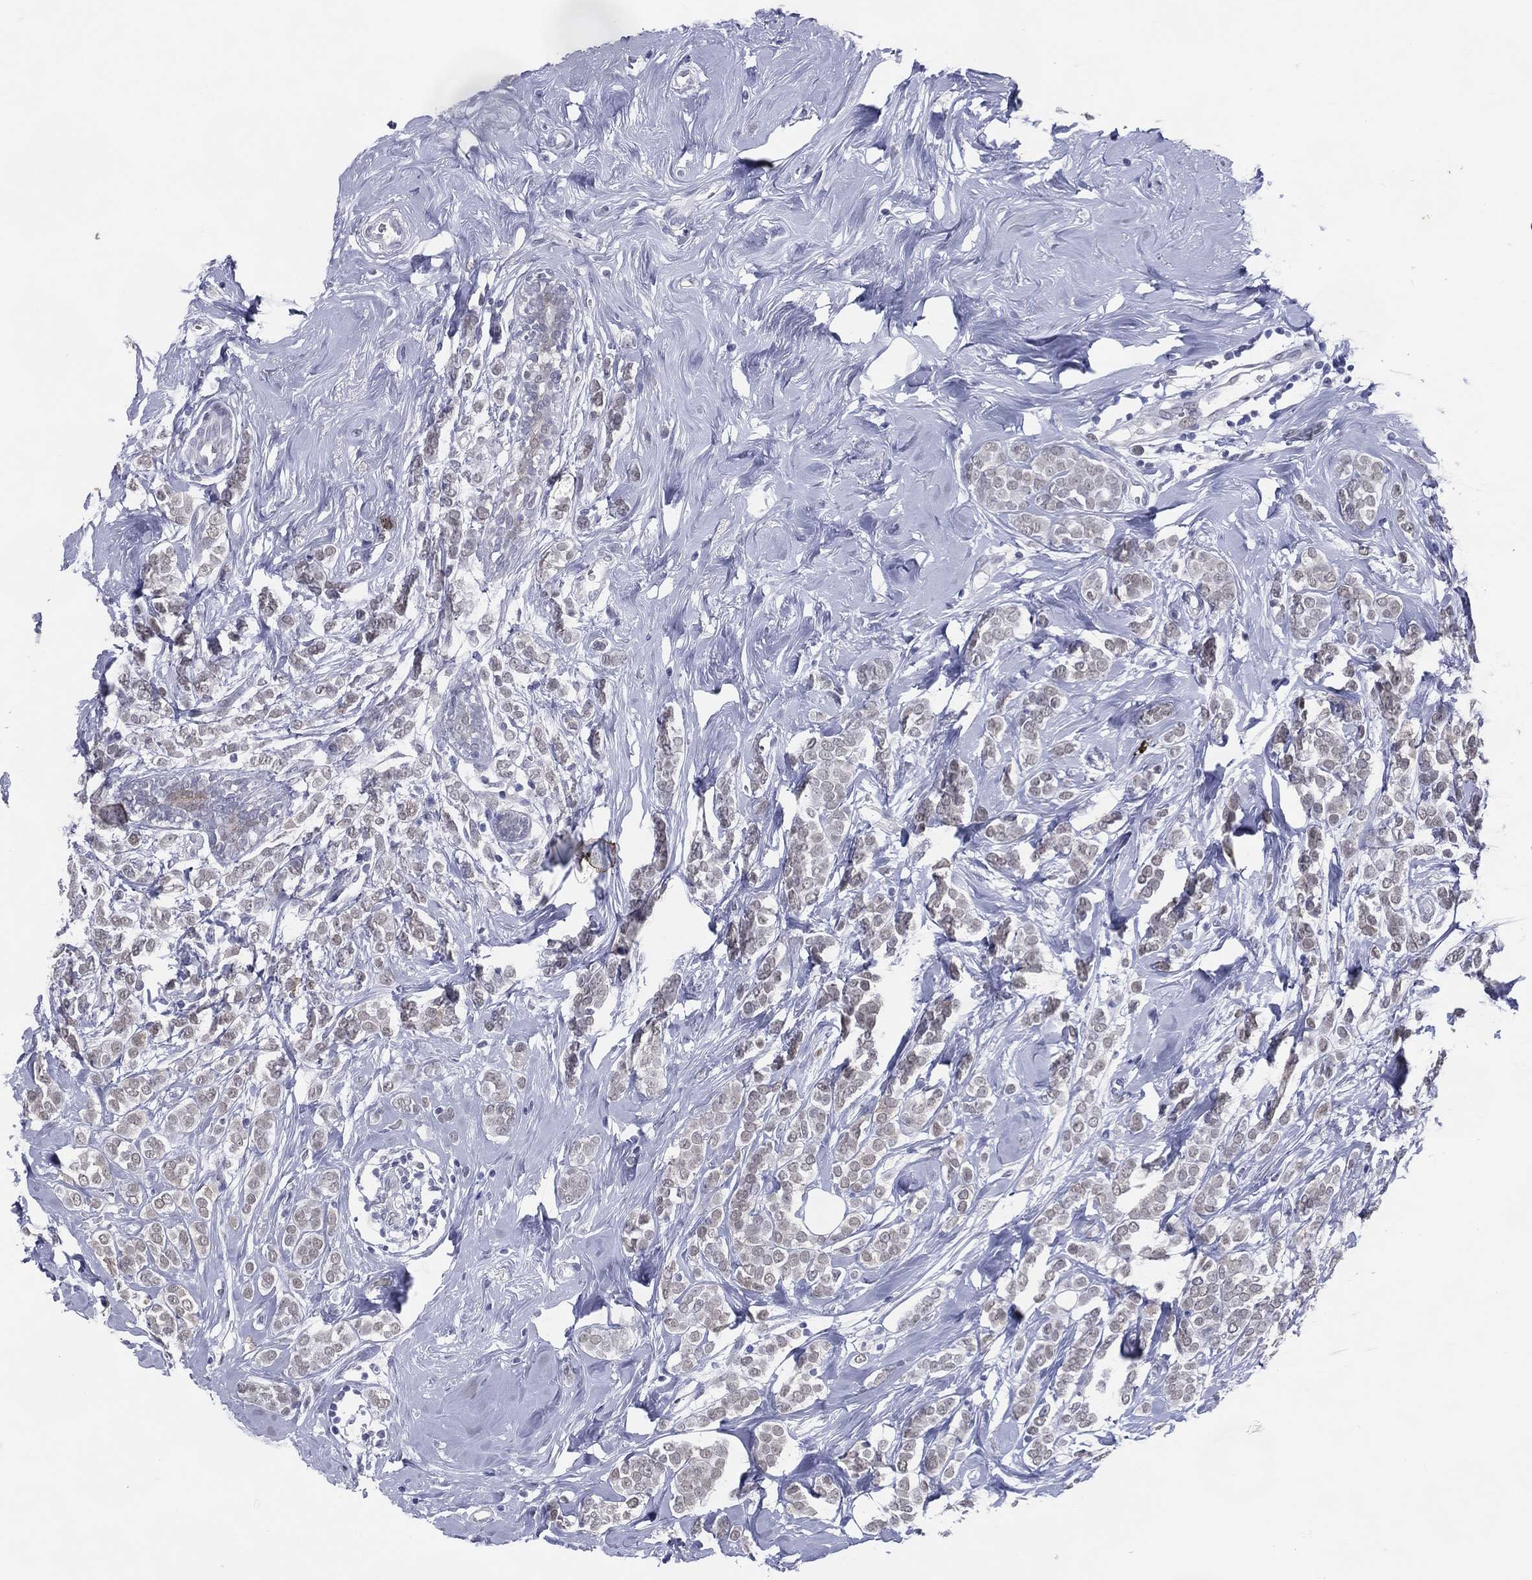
{"staining": {"intensity": "negative", "quantity": "none", "location": "none"}, "tissue": "breast cancer", "cell_type": "Tumor cells", "image_type": "cancer", "snomed": [{"axis": "morphology", "description": "Lobular carcinoma"}, {"axis": "topography", "description": "Breast"}], "caption": "An IHC photomicrograph of breast cancer (lobular carcinoma) is shown. There is no staining in tumor cells of breast cancer (lobular carcinoma).", "gene": "CFAP58", "patient": {"sex": "female", "age": 49}}